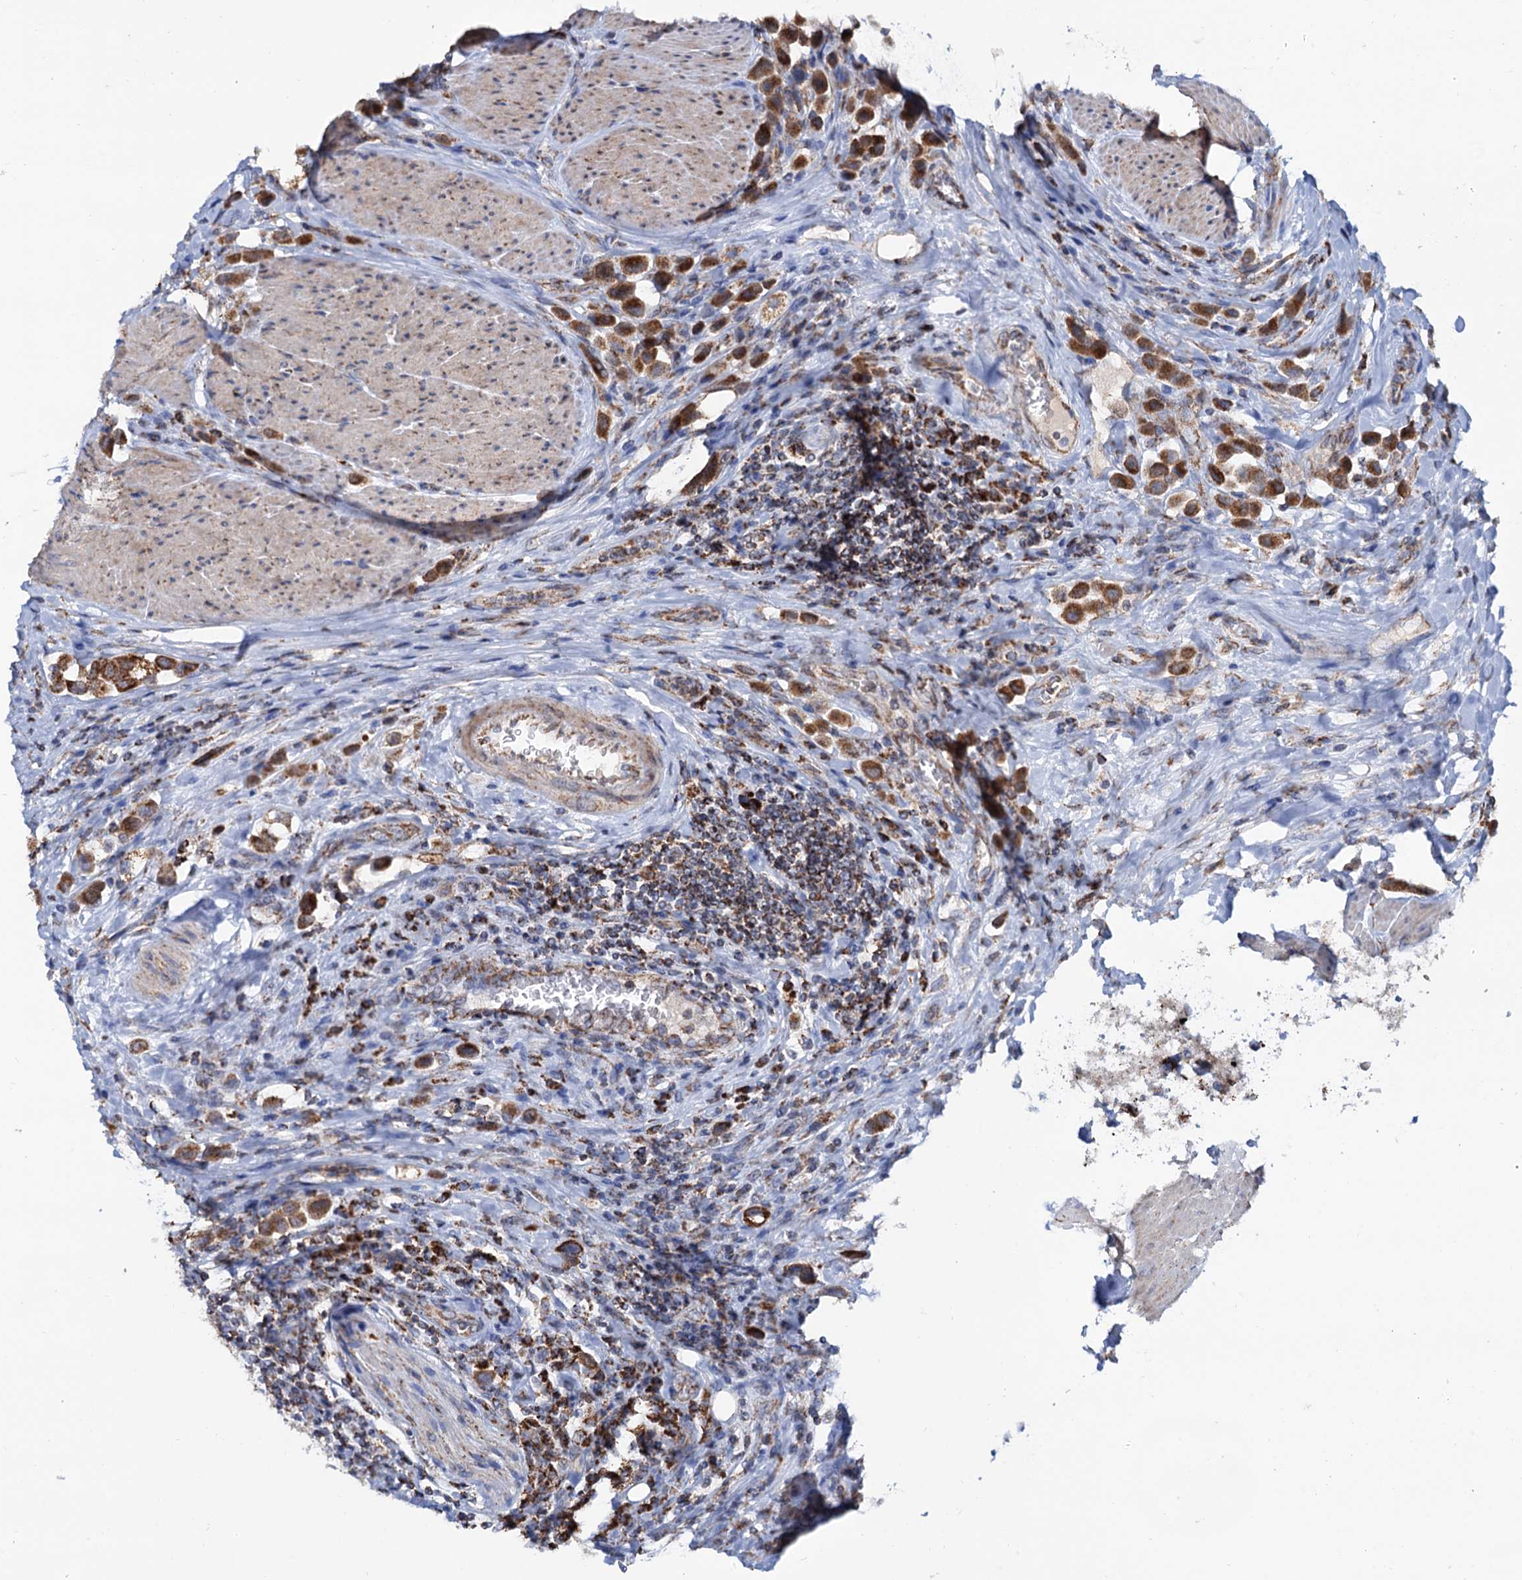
{"staining": {"intensity": "strong", "quantity": ">75%", "location": "cytoplasmic/membranous"}, "tissue": "urothelial cancer", "cell_type": "Tumor cells", "image_type": "cancer", "snomed": [{"axis": "morphology", "description": "Urothelial carcinoma, High grade"}, {"axis": "topography", "description": "Urinary bladder"}], "caption": "The histopathology image displays a brown stain indicating the presence of a protein in the cytoplasmic/membranous of tumor cells in urothelial carcinoma (high-grade).", "gene": "C2CD3", "patient": {"sex": "male", "age": 50}}